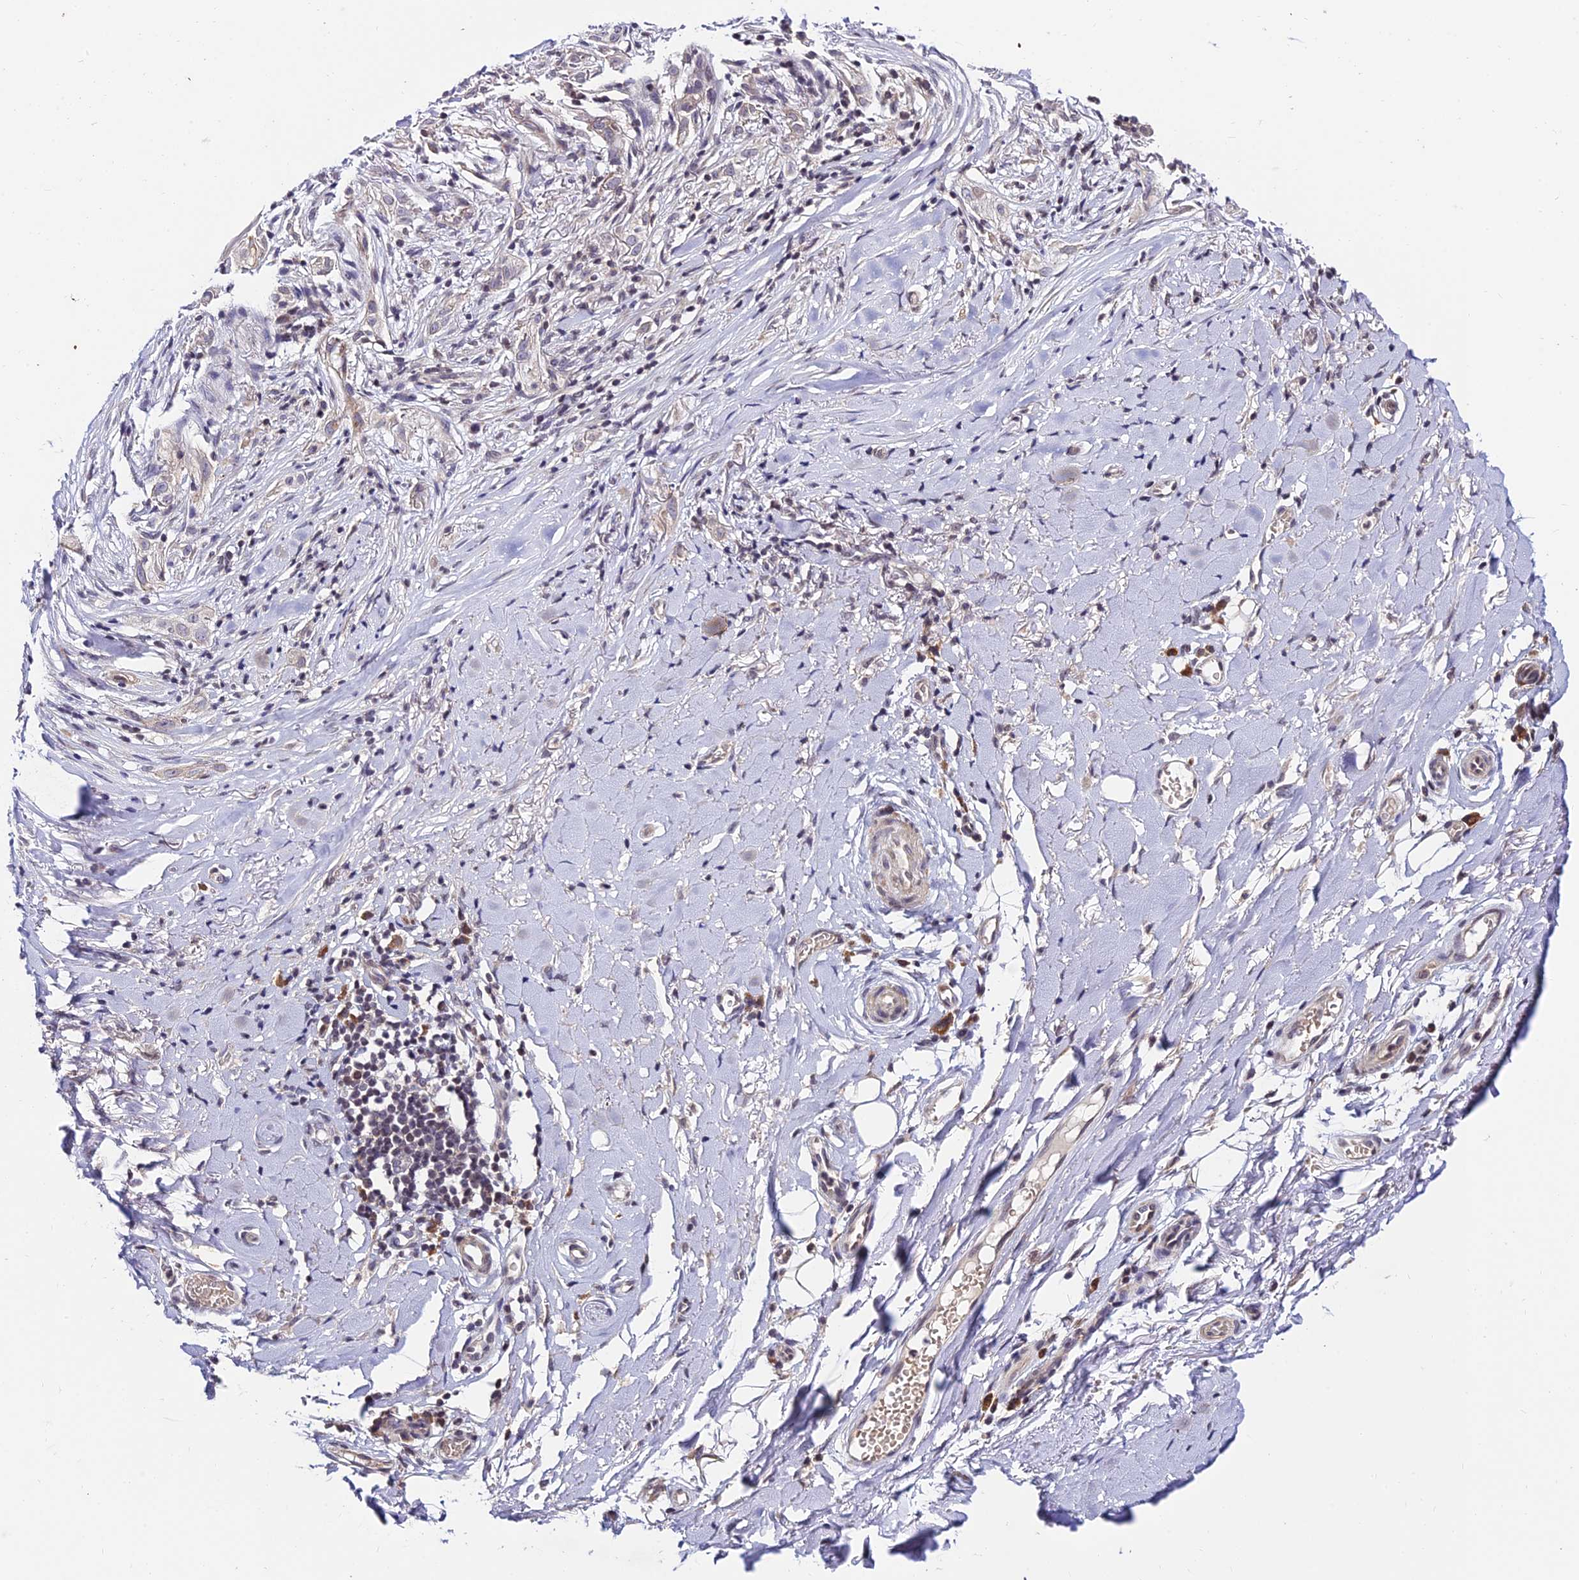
{"staining": {"intensity": "negative", "quantity": "none", "location": "none"}, "tissue": "adipose tissue", "cell_type": "Adipocytes", "image_type": "normal", "snomed": [{"axis": "morphology", "description": "Normal tissue, NOS"}, {"axis": "morphology", "description": "Basal cell carcinoma"}, {"axis": "topography", "description": "Skin"}], "caption": "This is an IHC histopathology image of normal human adipose tissue. There is no staining in adipocytes.", "gene": "CDNF", "patient": {"sex": "female", "age": 89}}